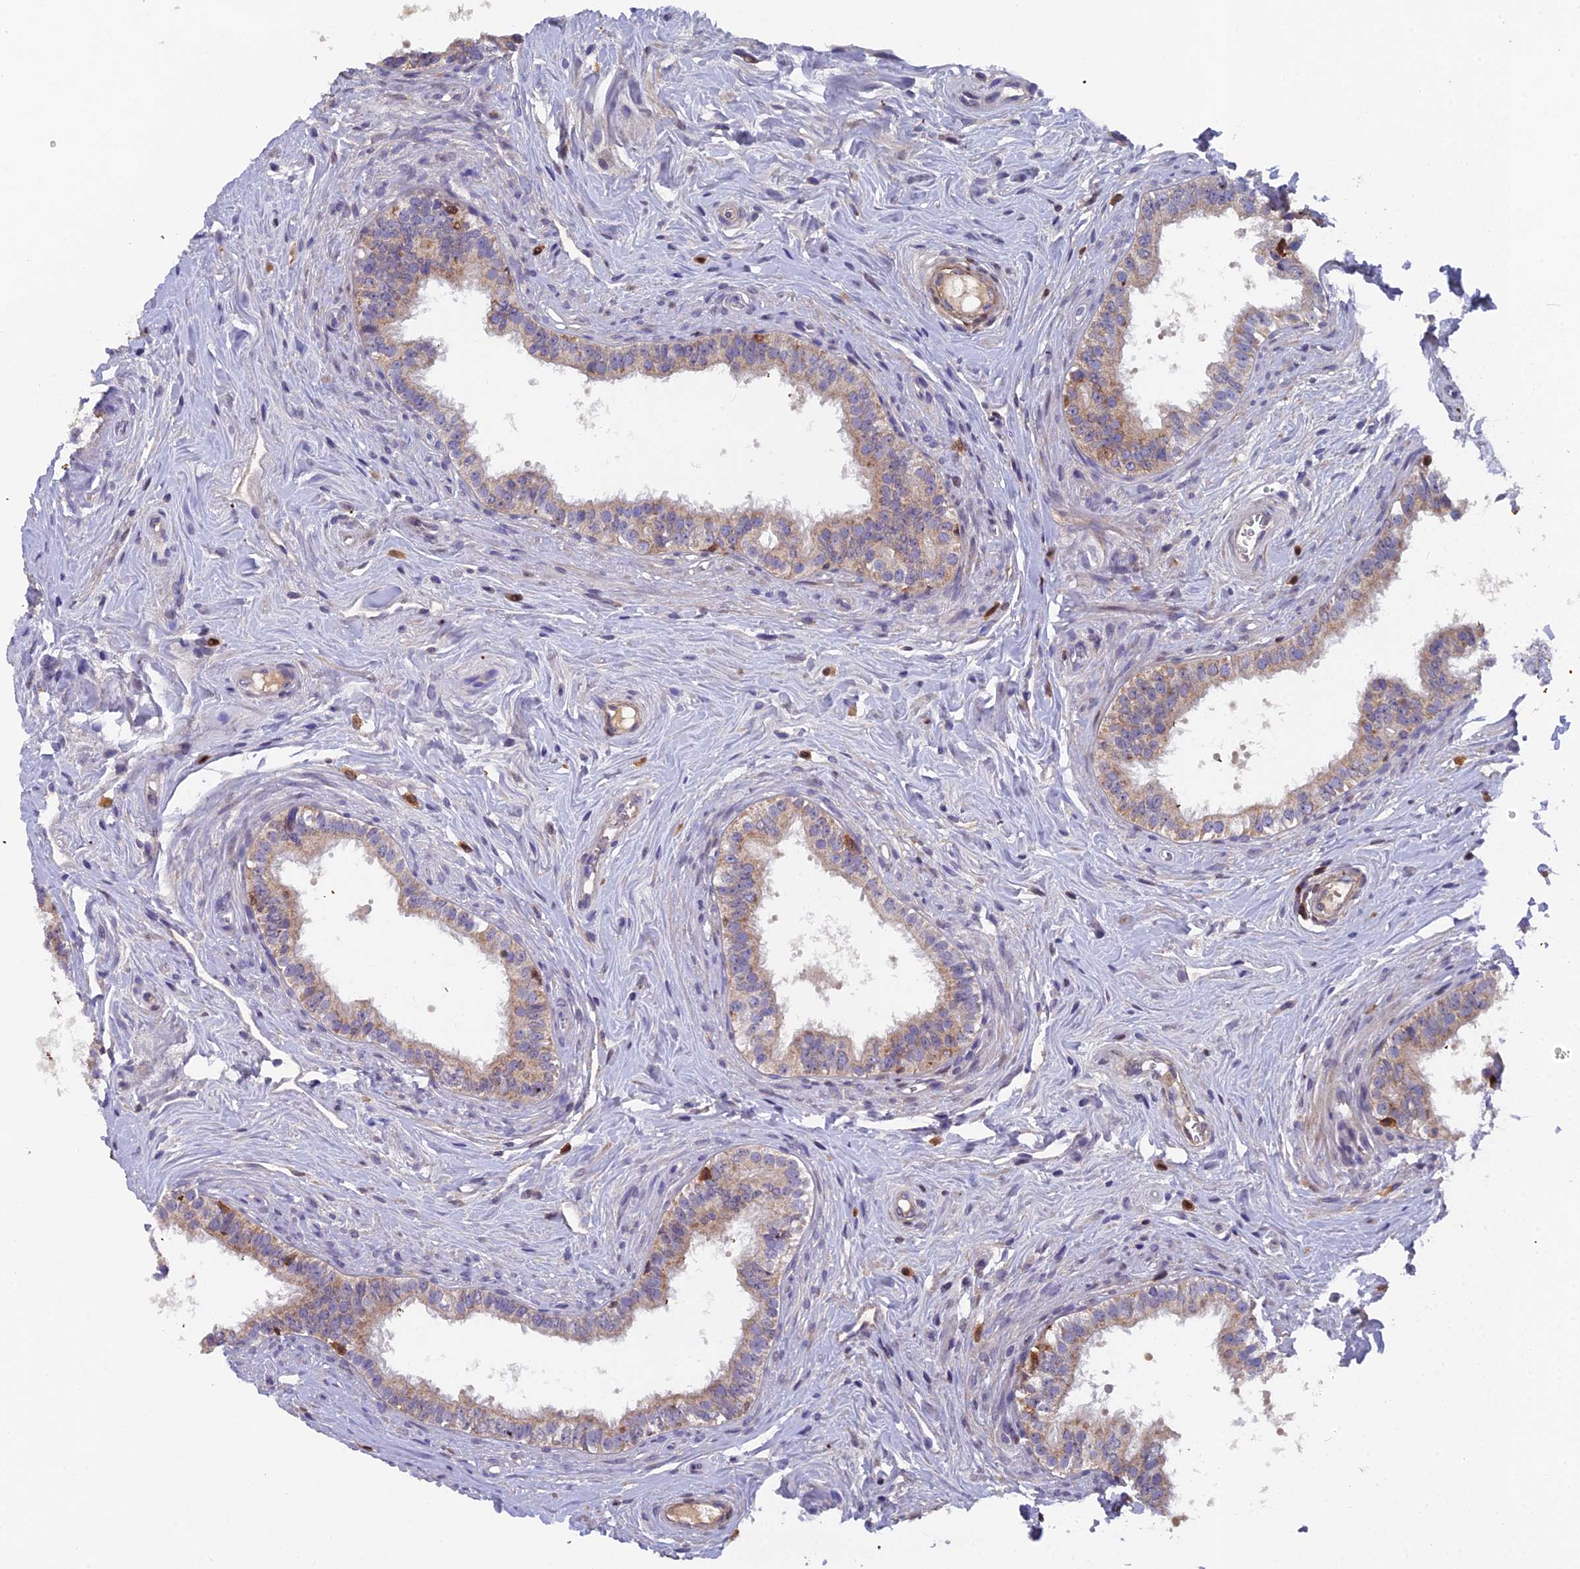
{"staining": {"intensity": "weak", "quantity": "25%-75%", "location": "cytoplasmic/membranous"}, "tissue": "epididymis", "cell_type": "Glandular cells", "image_type": "normal", "snomed": [{"axis": "morphology", "description": "Normal tissue, NOS"}, {"axis": "topography", "description": "Epididymis"}], "caption": "This image exhibits immunohistochemistry staining of normal epididymis, with low weak cytoplasmic/membranous staining in approximately 25%-75% of glandular cells.", "gene": "GALK2", "patient": {"sex": "male", "age": 33}}